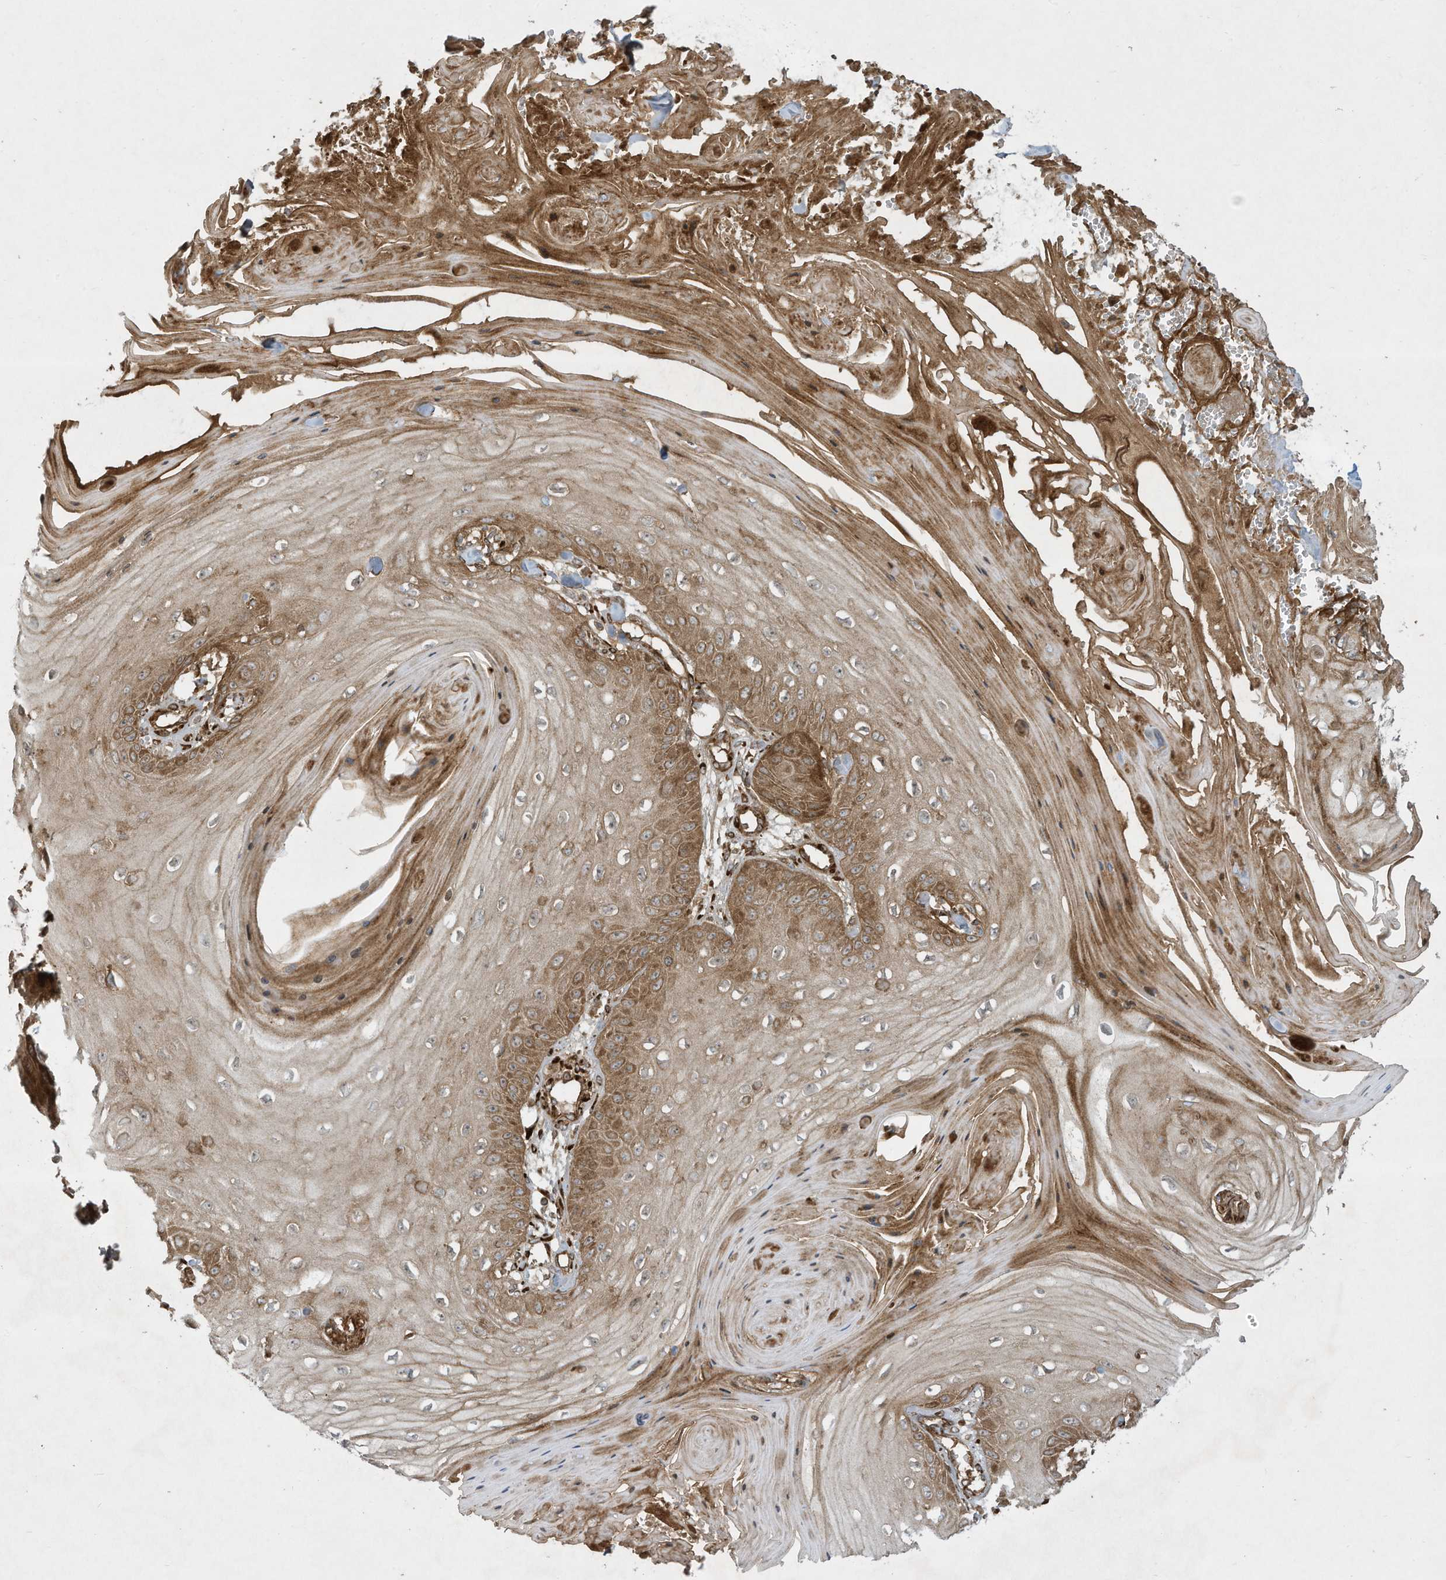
{"staining": {"intensity": "moderate", "quantity": ">75%", "location": "cytoplasmic/membranous"}, "tissue": "skin cancer", "cell_type": "Tumor cells", "image_type": "cancer", "snomed": [{"axis": "morphology", "description": "Squamous cell carcinoma, NOS"}, {"axis": "topography", "description": "Skin"}], "caption": "Human skin squamous cell carcinoma stained with a brown dye reveals moderate cytoplasmic/membranous positive positivity in approximately >75% of tumor cells.", "gene": "DDIT4", "patient": {"sex": "male", "age": 74}}